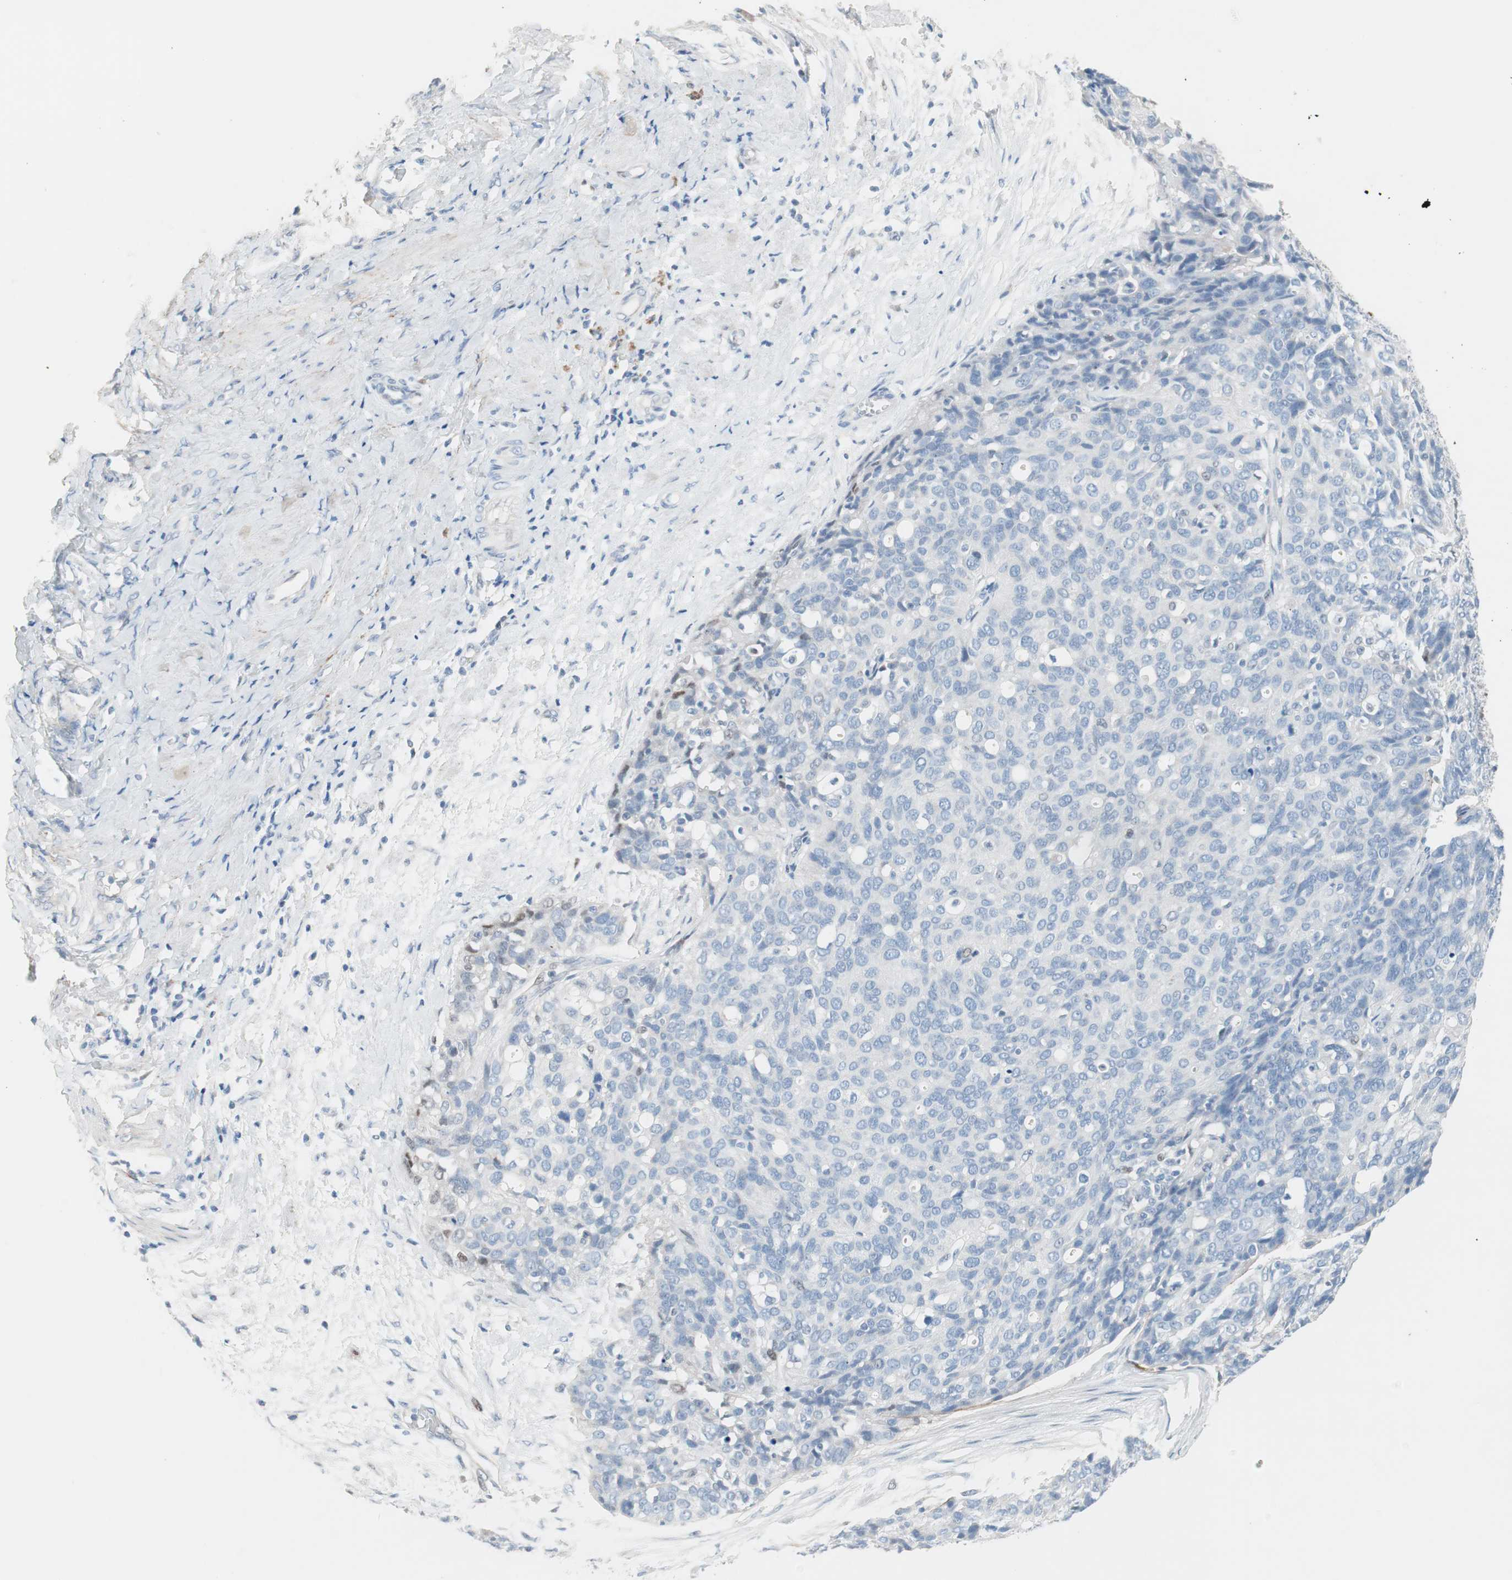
{"staining": {"intensity": "weak", "quantity": "<25%", "location": "nuclear"}, "tissue": "ovarian cancer", "cell_type": "Tumor cells", "image_type": "cancer", "snomed": [{"axis": "morphology", "description": "Carcinoma, endometroid"}, {"axis": "topography", "description": "Ovary"}], "caption": "High magnification brightfield microscopy of endometroid carcinoma (ovarian) stained with DAB (3,3'-diaminobenzidine) (brown) and counterstained with hematoxylin (blue): tumor cells show no significant positivity. (IHC, brightfield microscopy, high magnification).", "gene": "FOSL1", "patient": {"sex": "female", "age": 60}}